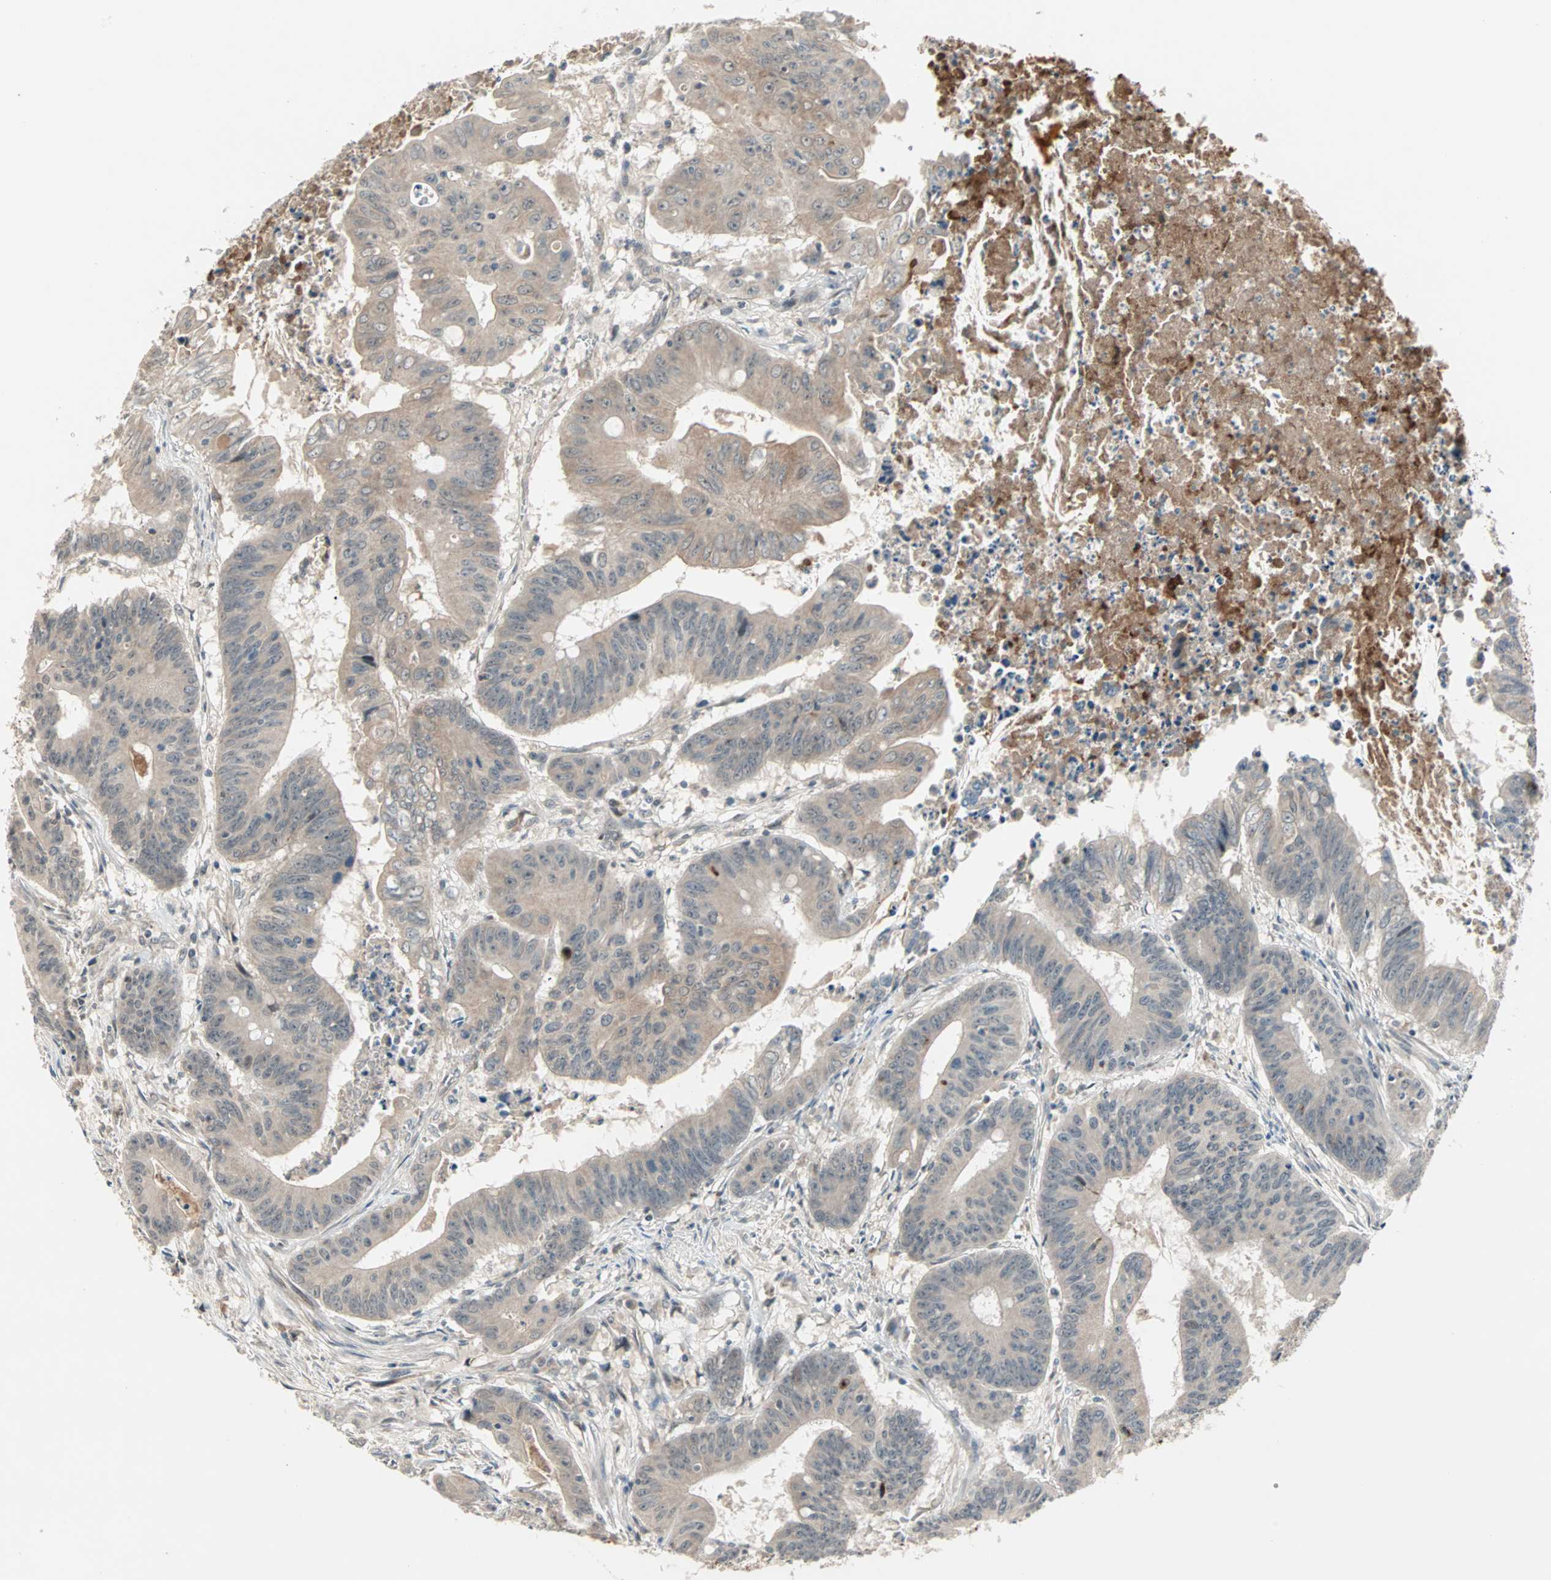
{"staining": {"intensity": "weak", "quantity": "25%-75%", "location": "cytoplasmic/membranous"}, "tissue": "colorectal cancer", "cell_type": "Tumor cells", "image_type": "cancer", "snomed": [{"axis": "morphology", "description": "Adenocarcinoma, NOS"}, {"axis": "topography", "description": "Colon"}], "caption": "Colorectal cancer (adenocarcinoma) stained with DAB IHC demonstrates low levels of weak cytoplasmic/membranous staining in approximately 25%-75% of tumor cells.", "gene": "PROS1", "patient": {"sex": "male", "age": 45}}